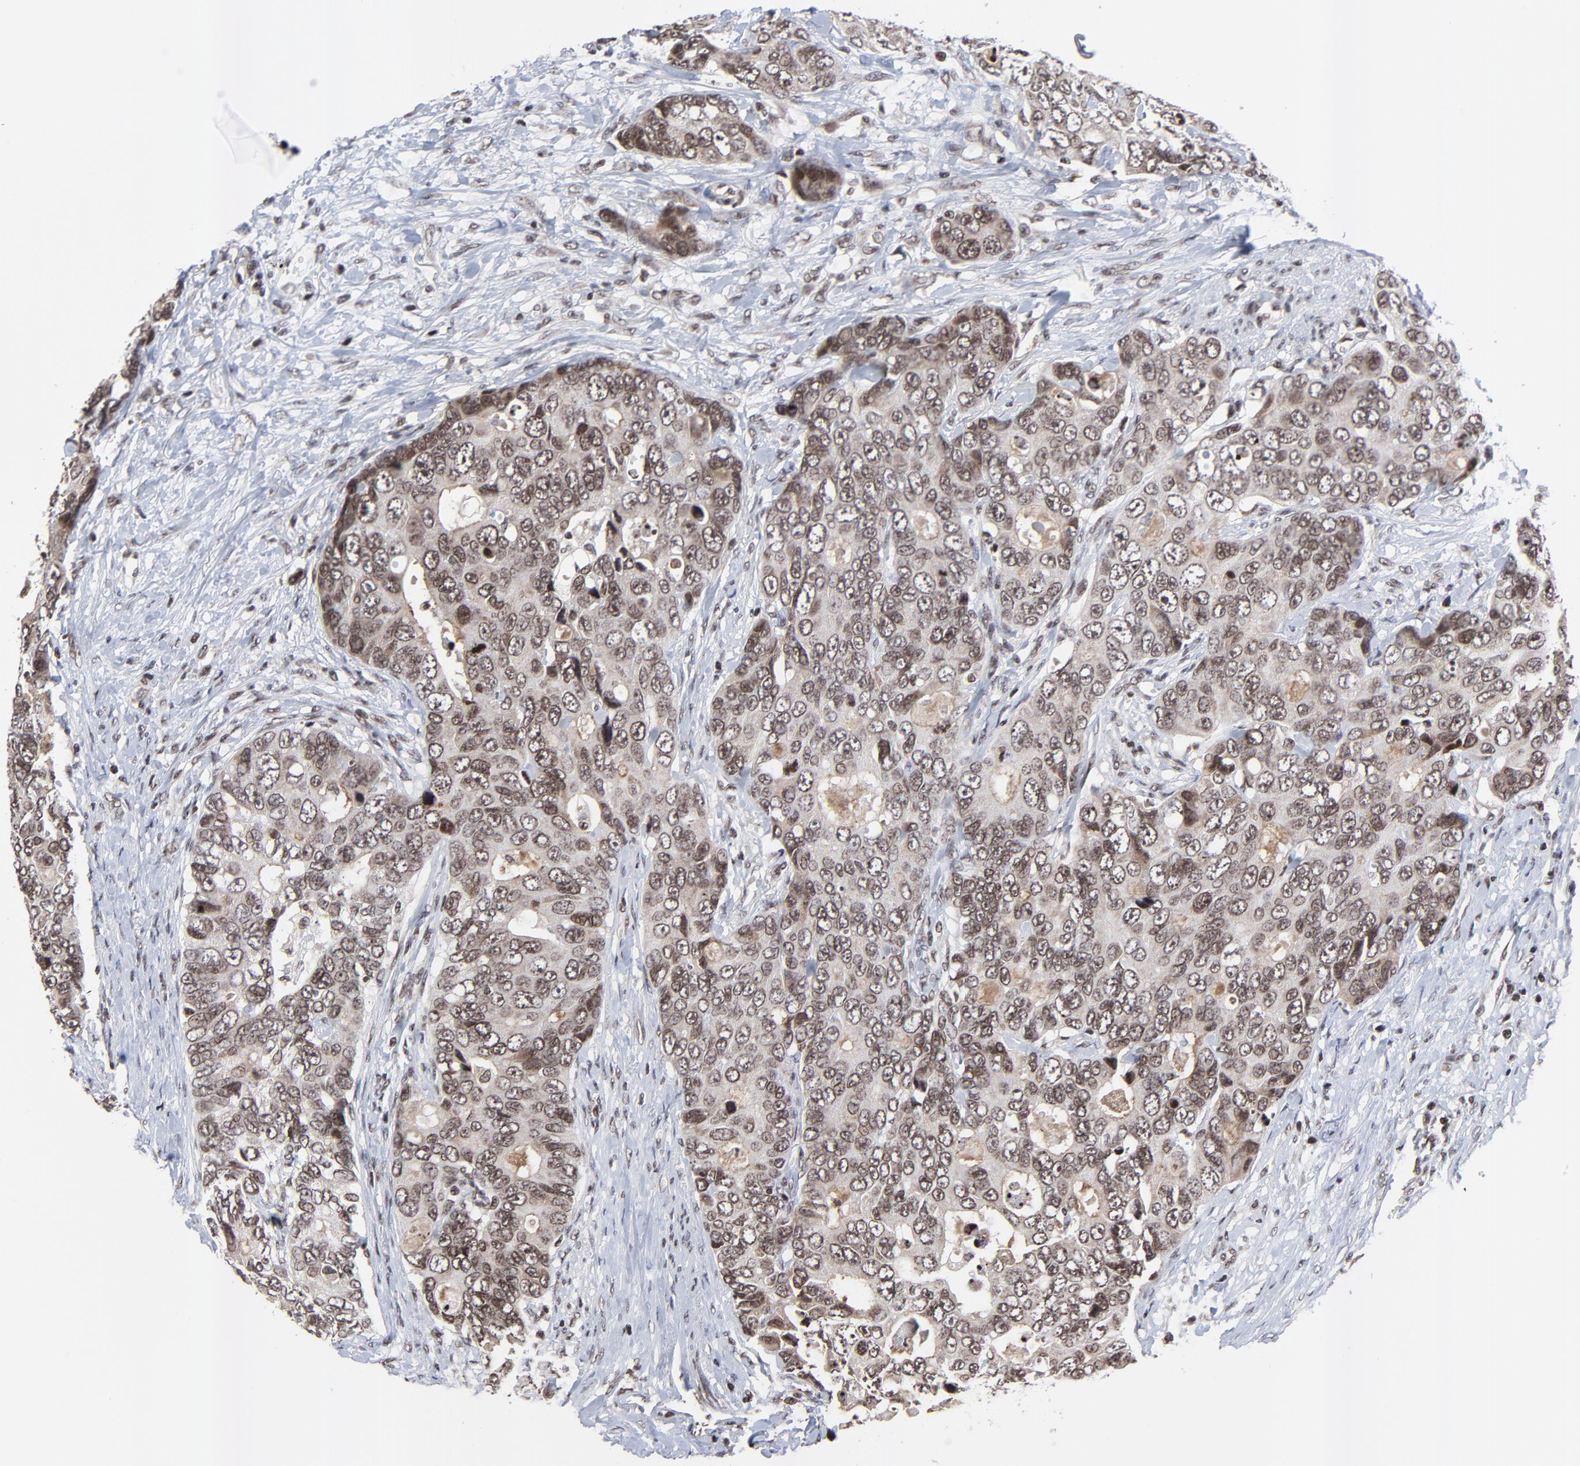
{"staining": {"intensity": "strong", "quantity": ">75%", "location": "cytoplasmic/membranous,nuclear"}, "tissue": "colorectal cancer", "cell_type": "Tumor cells", "image_type": "cancer", "snomed": [{"axis": "morphology", "description": "Adenocarcinoma, NOS"}, {"axis": "topography", "description": "Rectum"}], "caption": "IHC of colorectal cancer demonstrates high levels of strong cytoplasmic/membranous and nuclear expression in about >75% of tumor cells. The protein is shown in brown color, while the nuclei are stained blue.", "gene": "ZNF777", "patient": {"sex": "female", "age": 67}}